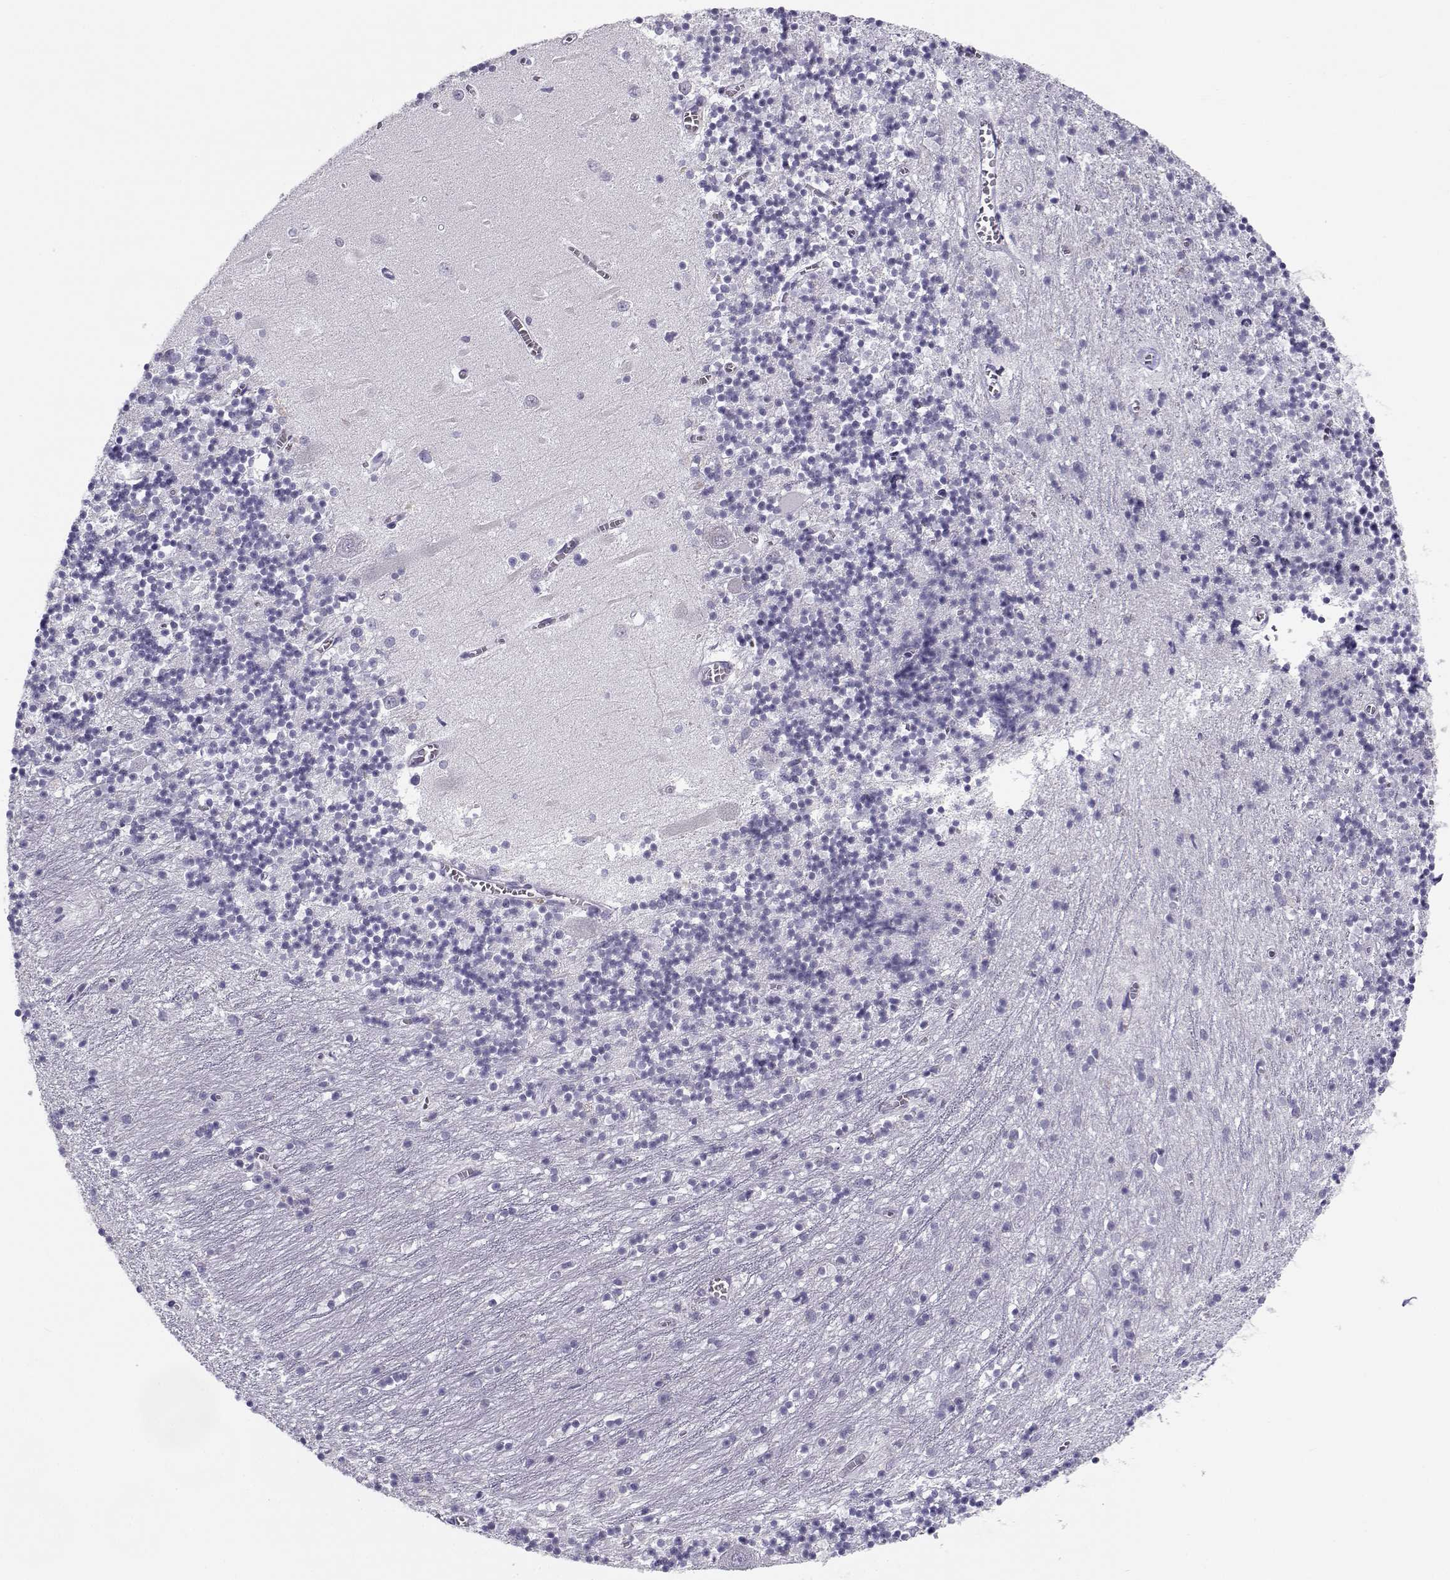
{"staining": {"intensity": "negative", "quantity": "none", "location": "none"}, "tissue": "cerebellum", "cell_type": "Cells in granular layer", "image_type": "normal", "snomed": [{"axis": "morphology", "description": "Normal tissue, NOS"}, {"axis": "topography", "description": "Cerebellum"}], "caption": "An immunohistochemistry photomicrograph of unremarkable cerebellum is shown. There is no staining in cells in granular layer of cerebellum.", "gene": "CFAP77", "patient": {"sex": "female", "age": 64}}